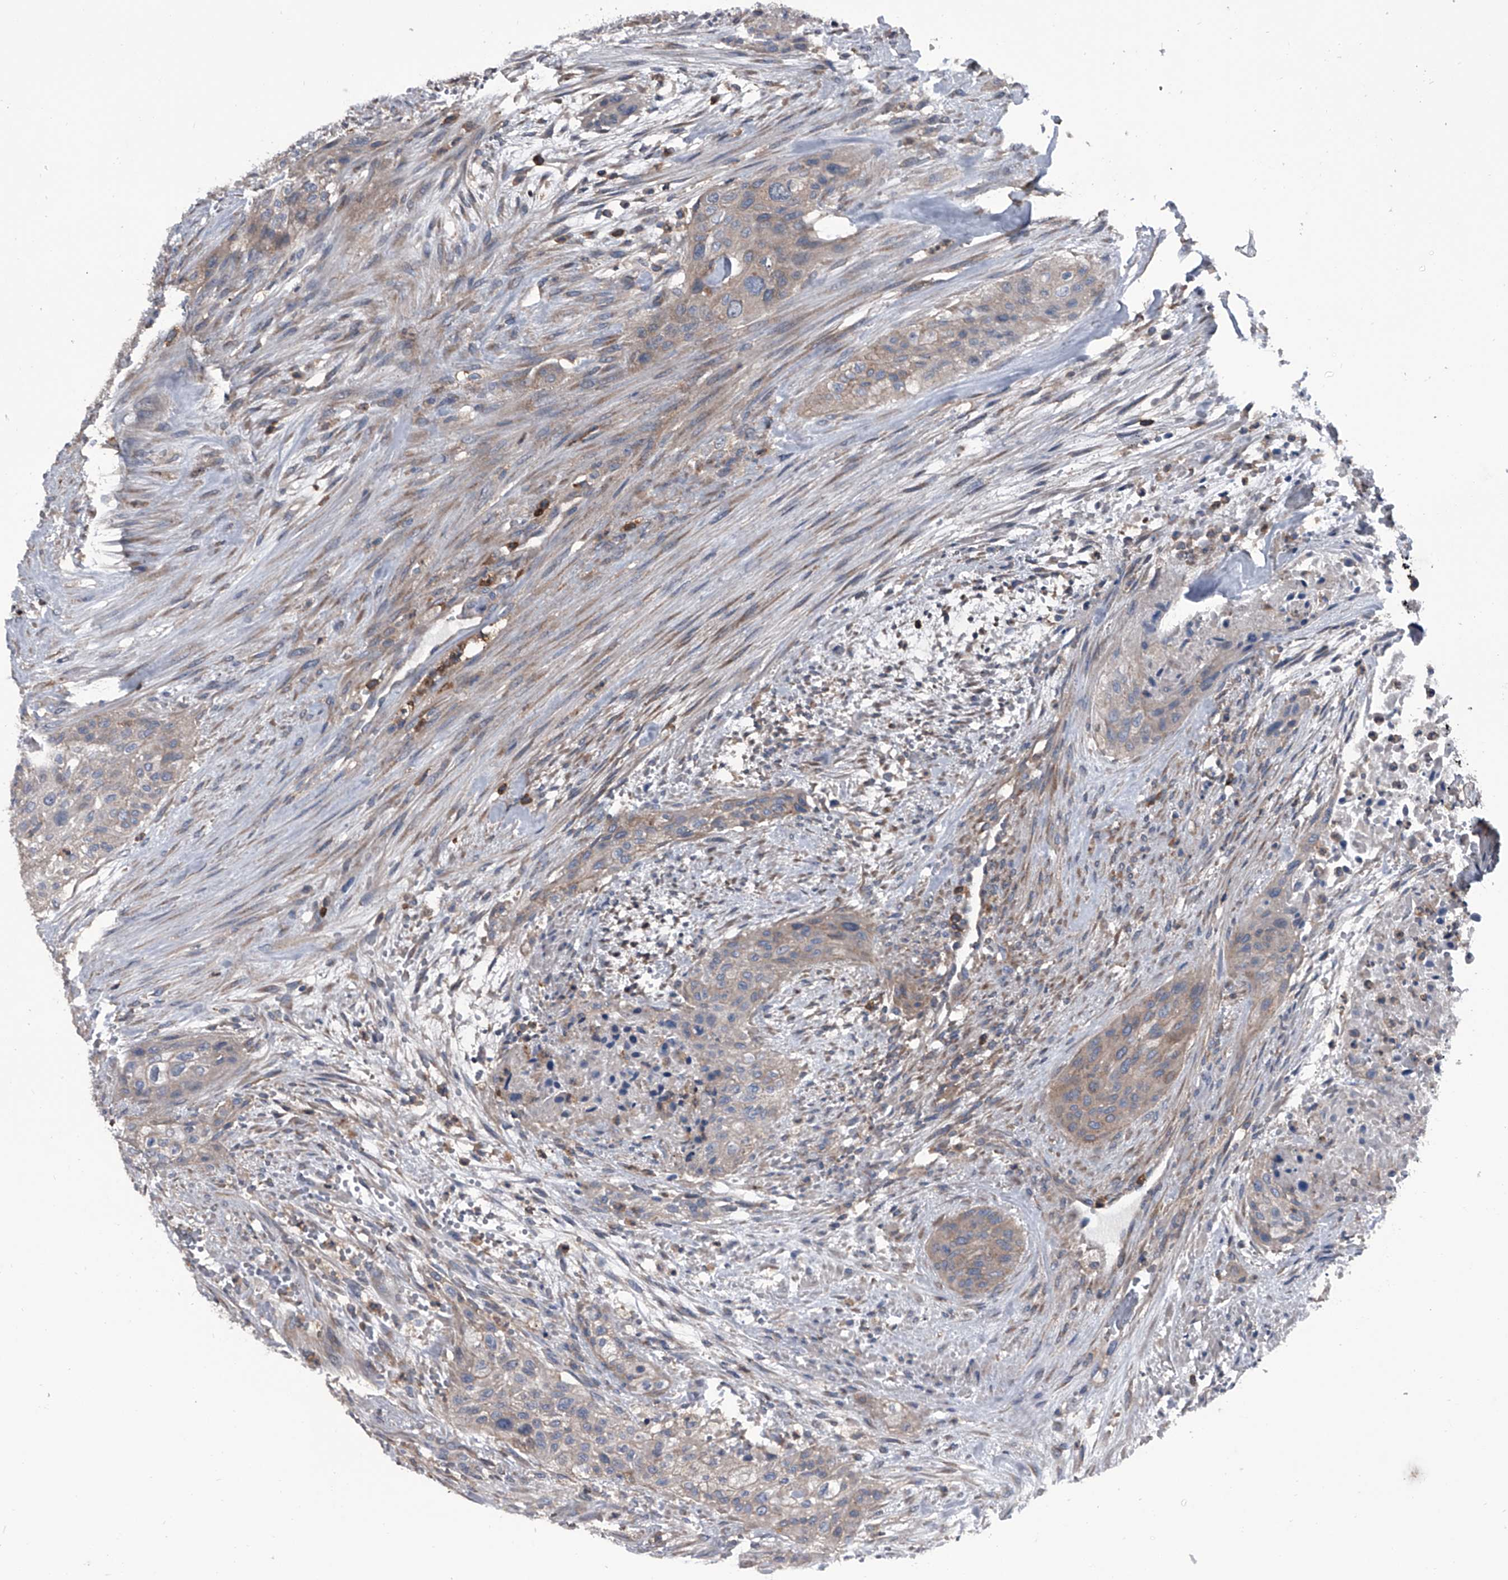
{"staining": {"intensity": "weak", "quantity": "25%-75%", "location": "cytoplasmic/membranous"}, "tissue": "urothelial cancer", "cell_type": "Tumor cells", "image_type": "cancer", "snomed": [{"axis": "morphology", "description": "Urothelial carcinoma, High grade"}, {"axis": "topography", "description": "Urinary bladder"}], "caption": "This micrograph shows immunohistochemistry staining of urothelial carcinoma (high-grade), with low weak cytoplasmic/membranous expression in about 25%-75% of tumor cells.", "gene": "PIP5K1A", "patient": {"sex": "male", "age": 35}}